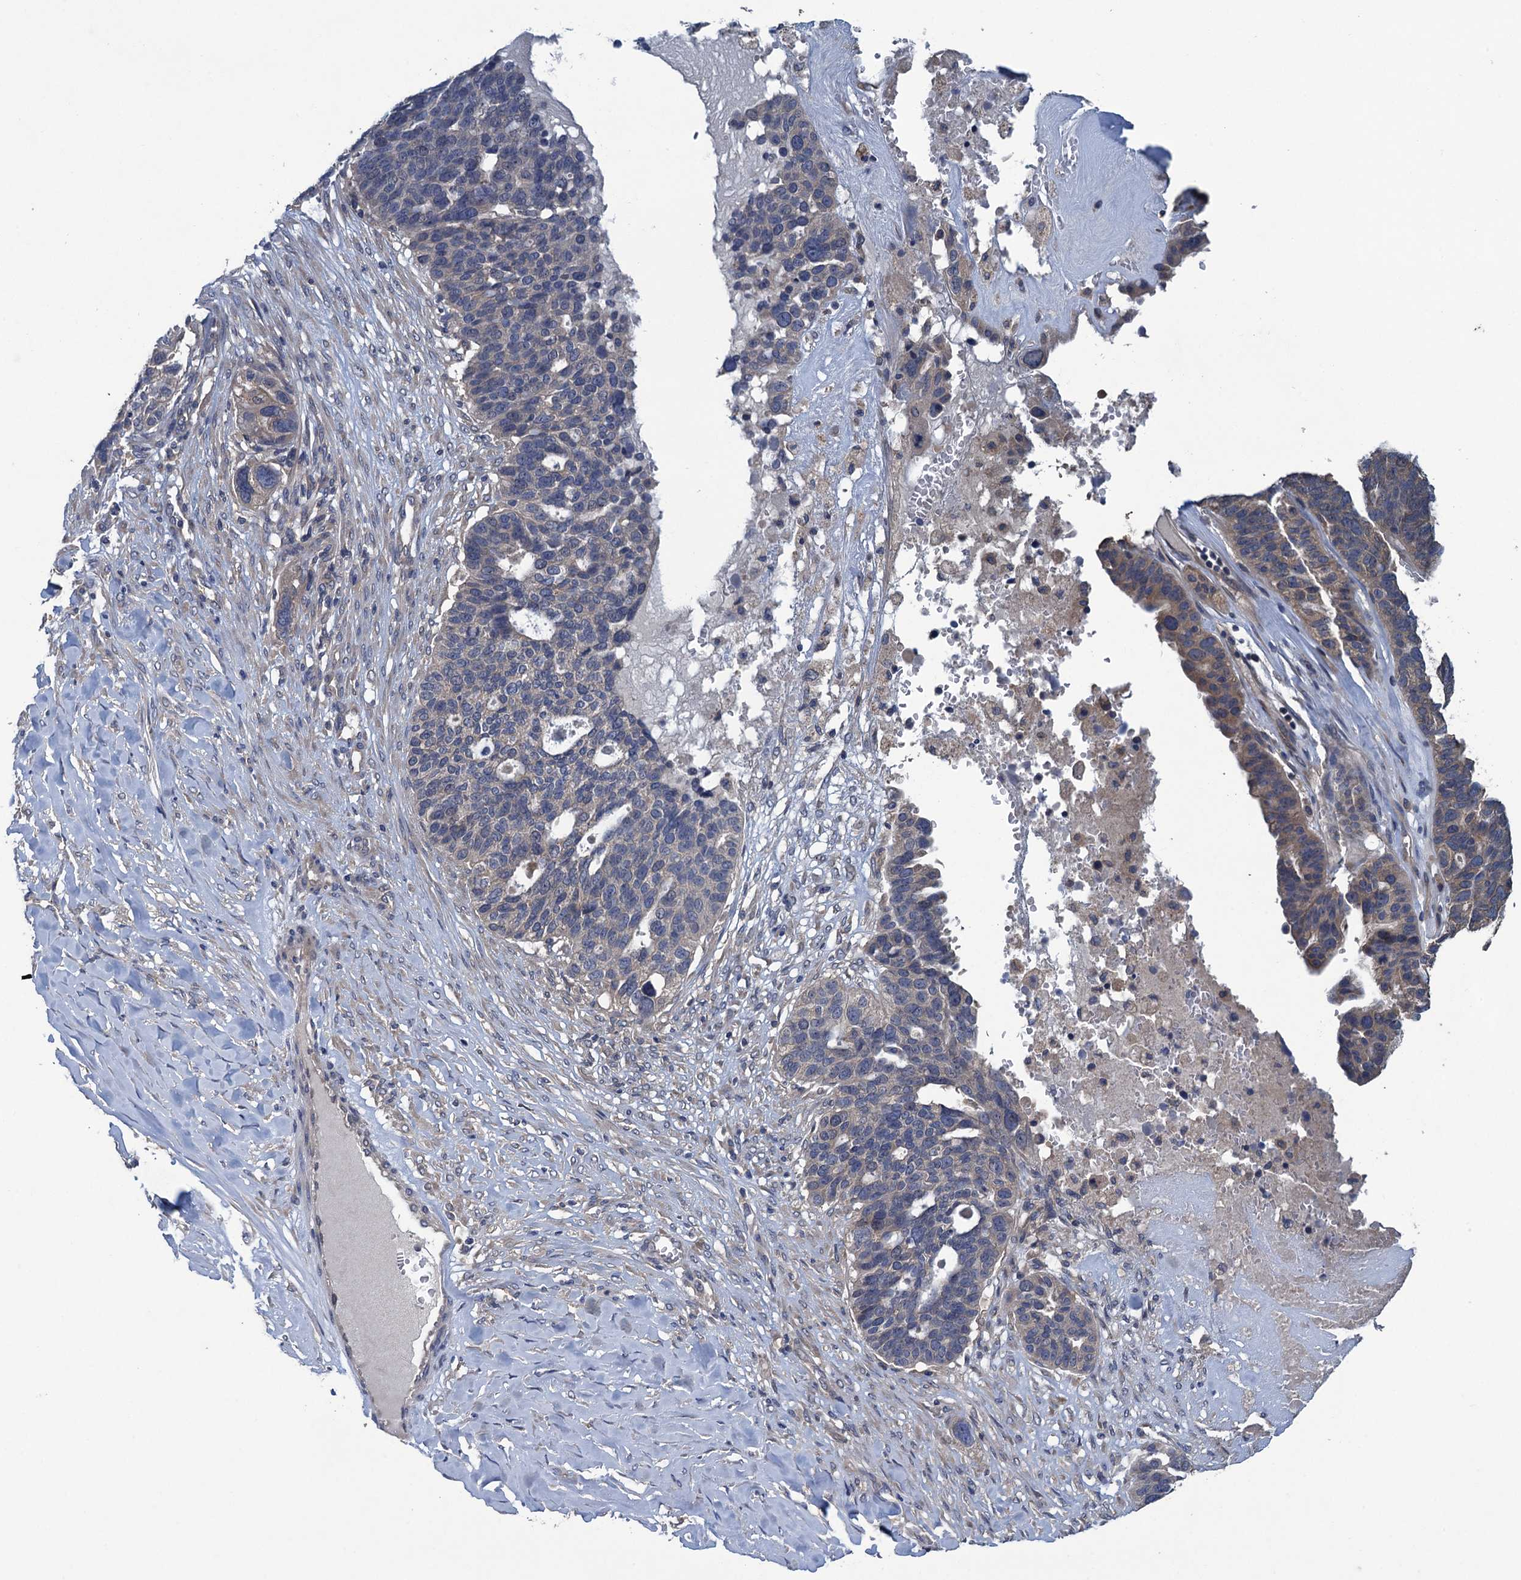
{"staining": {"intensity": "negative", "quantity": "none", "location": "none"}, "tissue": "ovarian cancer", "cell_type": "Tumor cells", "image_type": "cancer", "snomed": [{"axis": "morphology", "description": "Cystadenocarcinoma, serous, NOS"}, {"axis": "topography", "description": "Ovary"}], "caption": "Immunohistochemistry (IHC) of serous cystadenocarcinoma (ovarian) demonstrates no staining in tumor cells. (Immunohistochemistry, brightfield microscopy, high magnification).", "gene": "CNTN5", "patient": {"sex": "female", "age": 59}}